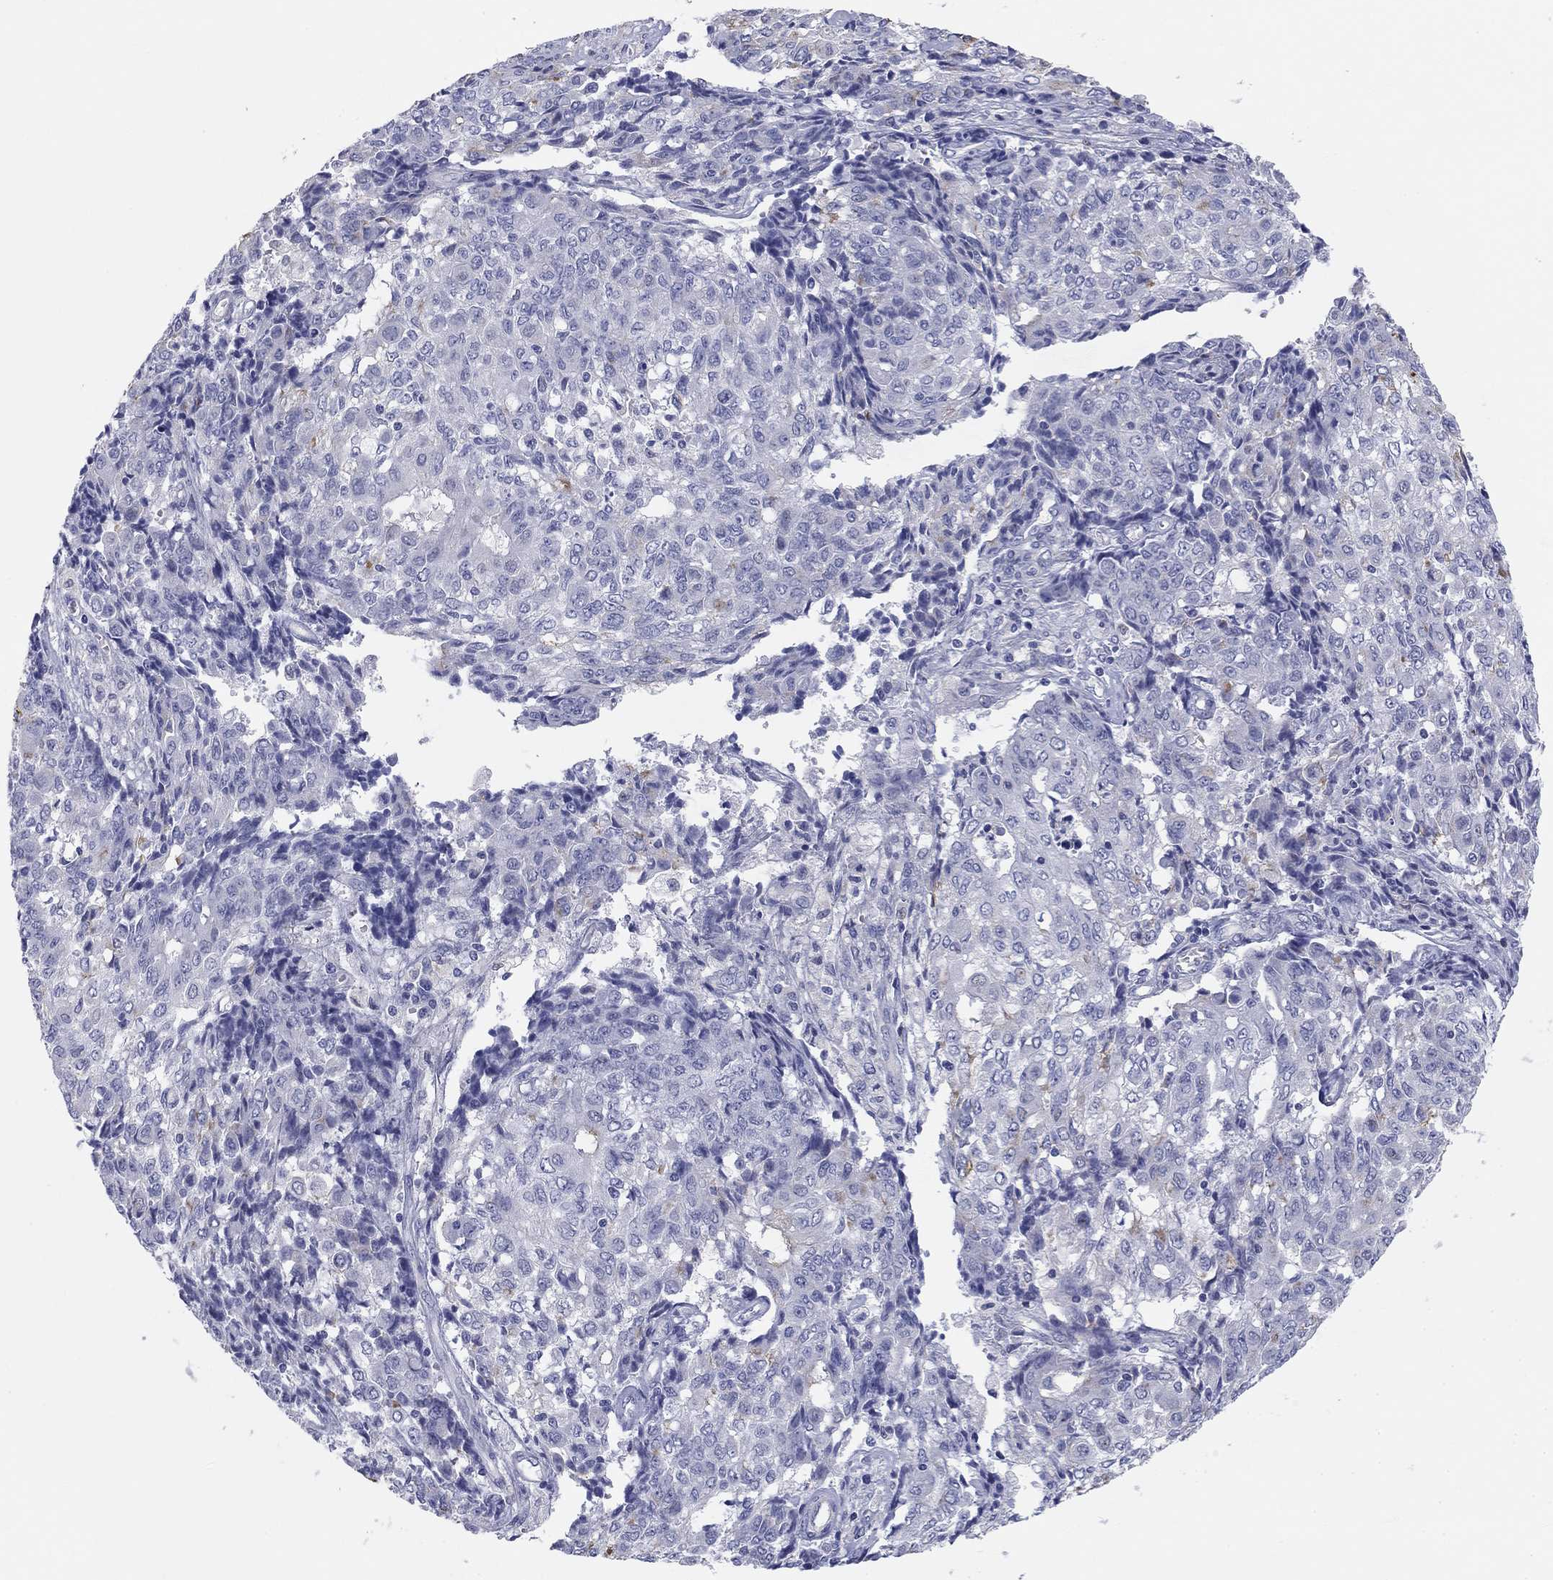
{"staining": {"intensity": "negative", "quantity": "none", "location": "none"}, "tissue": "ovarian cancer", "cell_type": "Tumor cells", "image_type": "cancer", "snomed": [{"axis": "morphology", "description": "Carcinoma, endometroid"}, {"axis": "topography", "description": "Ovary"}], "caption": "Tumor cells are negative for brown protein staining in ovarian cancer (endometroid carcinoma).", "gene": "SEPTIN3", "patient": {"sex": "female", "age": 42}}